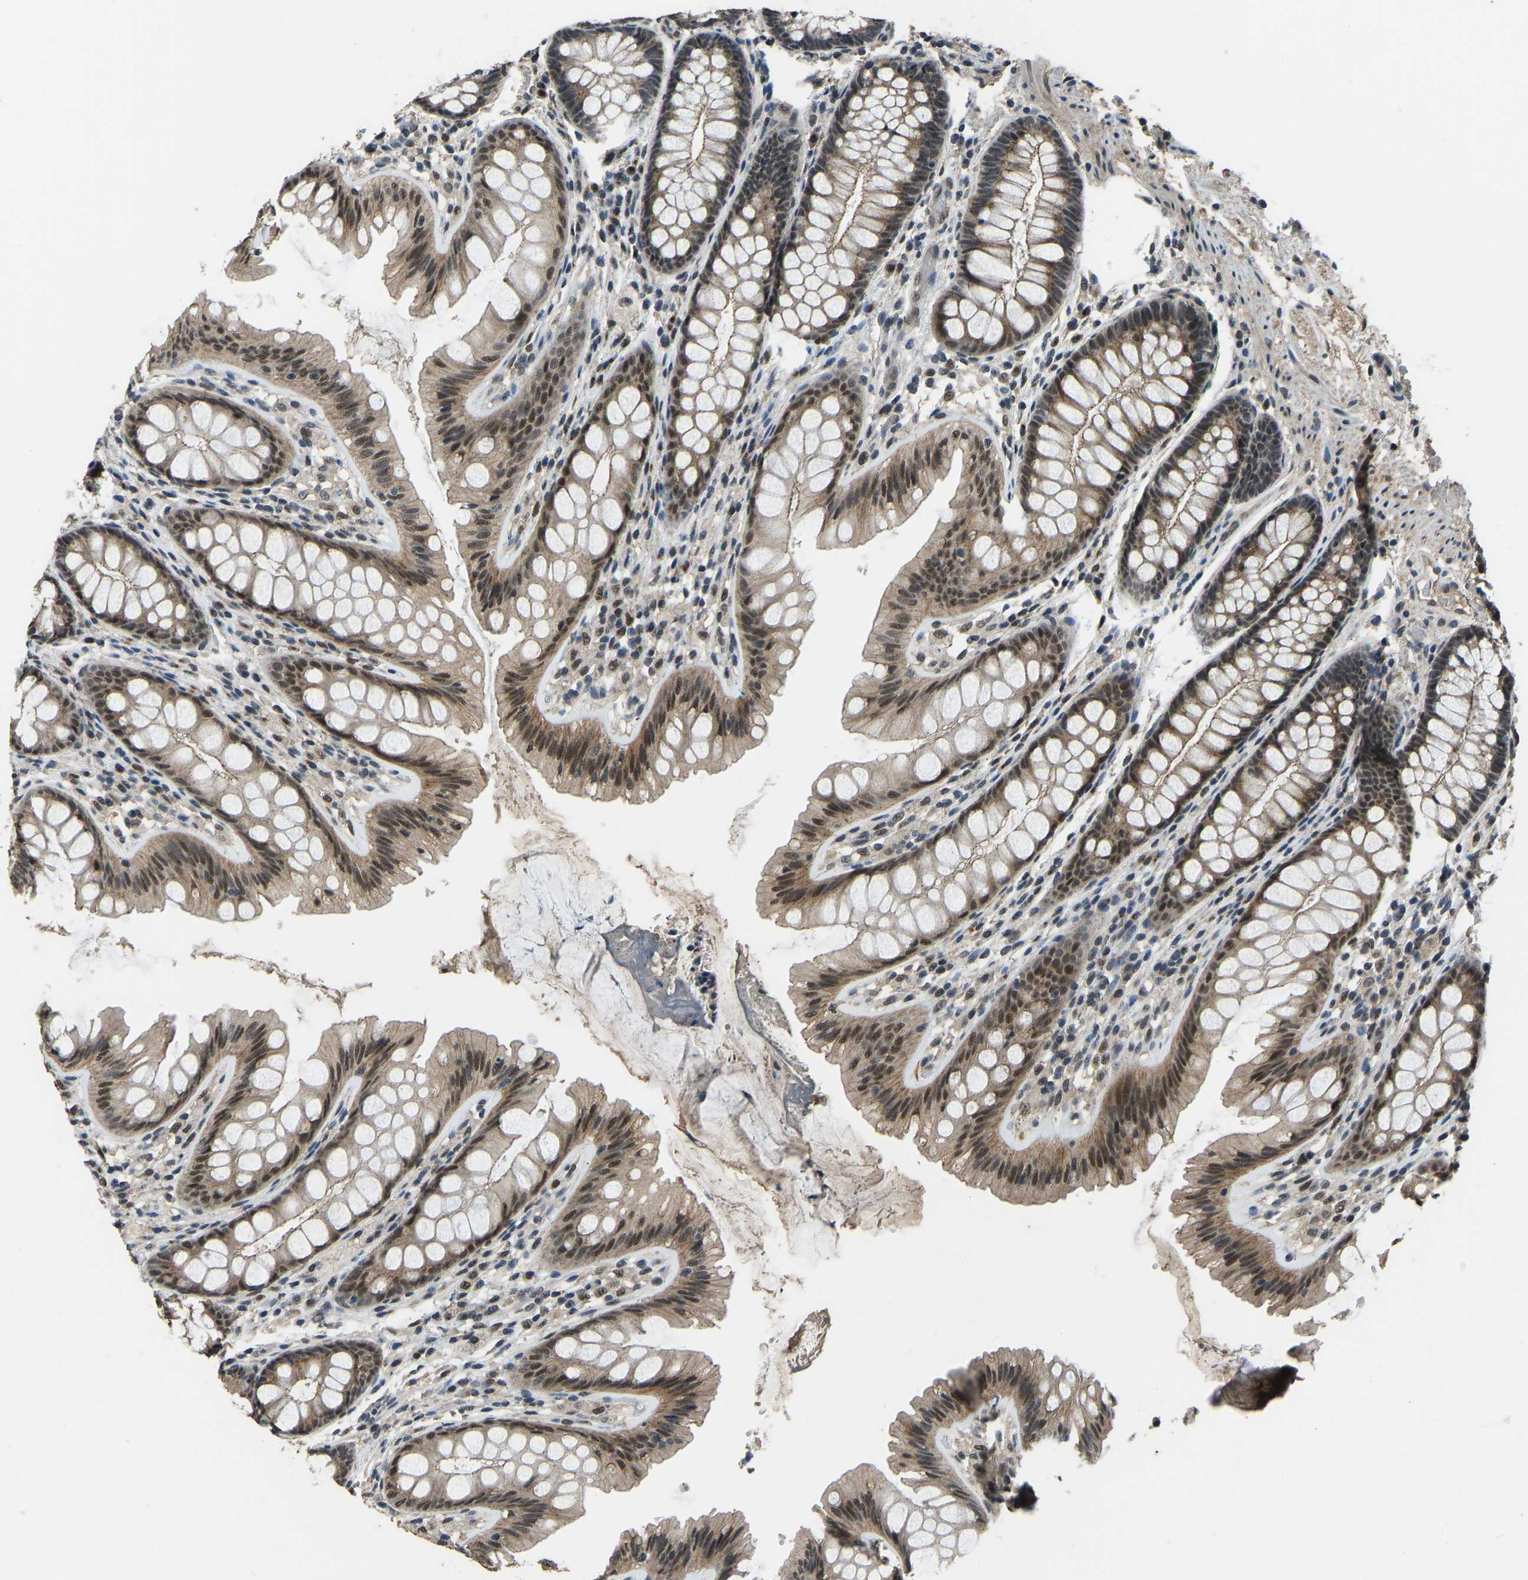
{"staining": {"intensity": "weak", "quantity": ">75%", "location": "nuclear"}, "tissue": "colon", "cell_type": "Endothelial cells", "image_type": "normal", "snomed": [{"axis": "morphology", "description": "Normal tissue, NOS"}, {"axis": "topography", "description": "Colon"}], "caption": "Weak nuclear expression for a protein is present in about >75% of endothelial cells of unremarkable colon using immunohistochemistry.", "gene": "TOX4", "patient": {"sex": "female", "age": 56}}